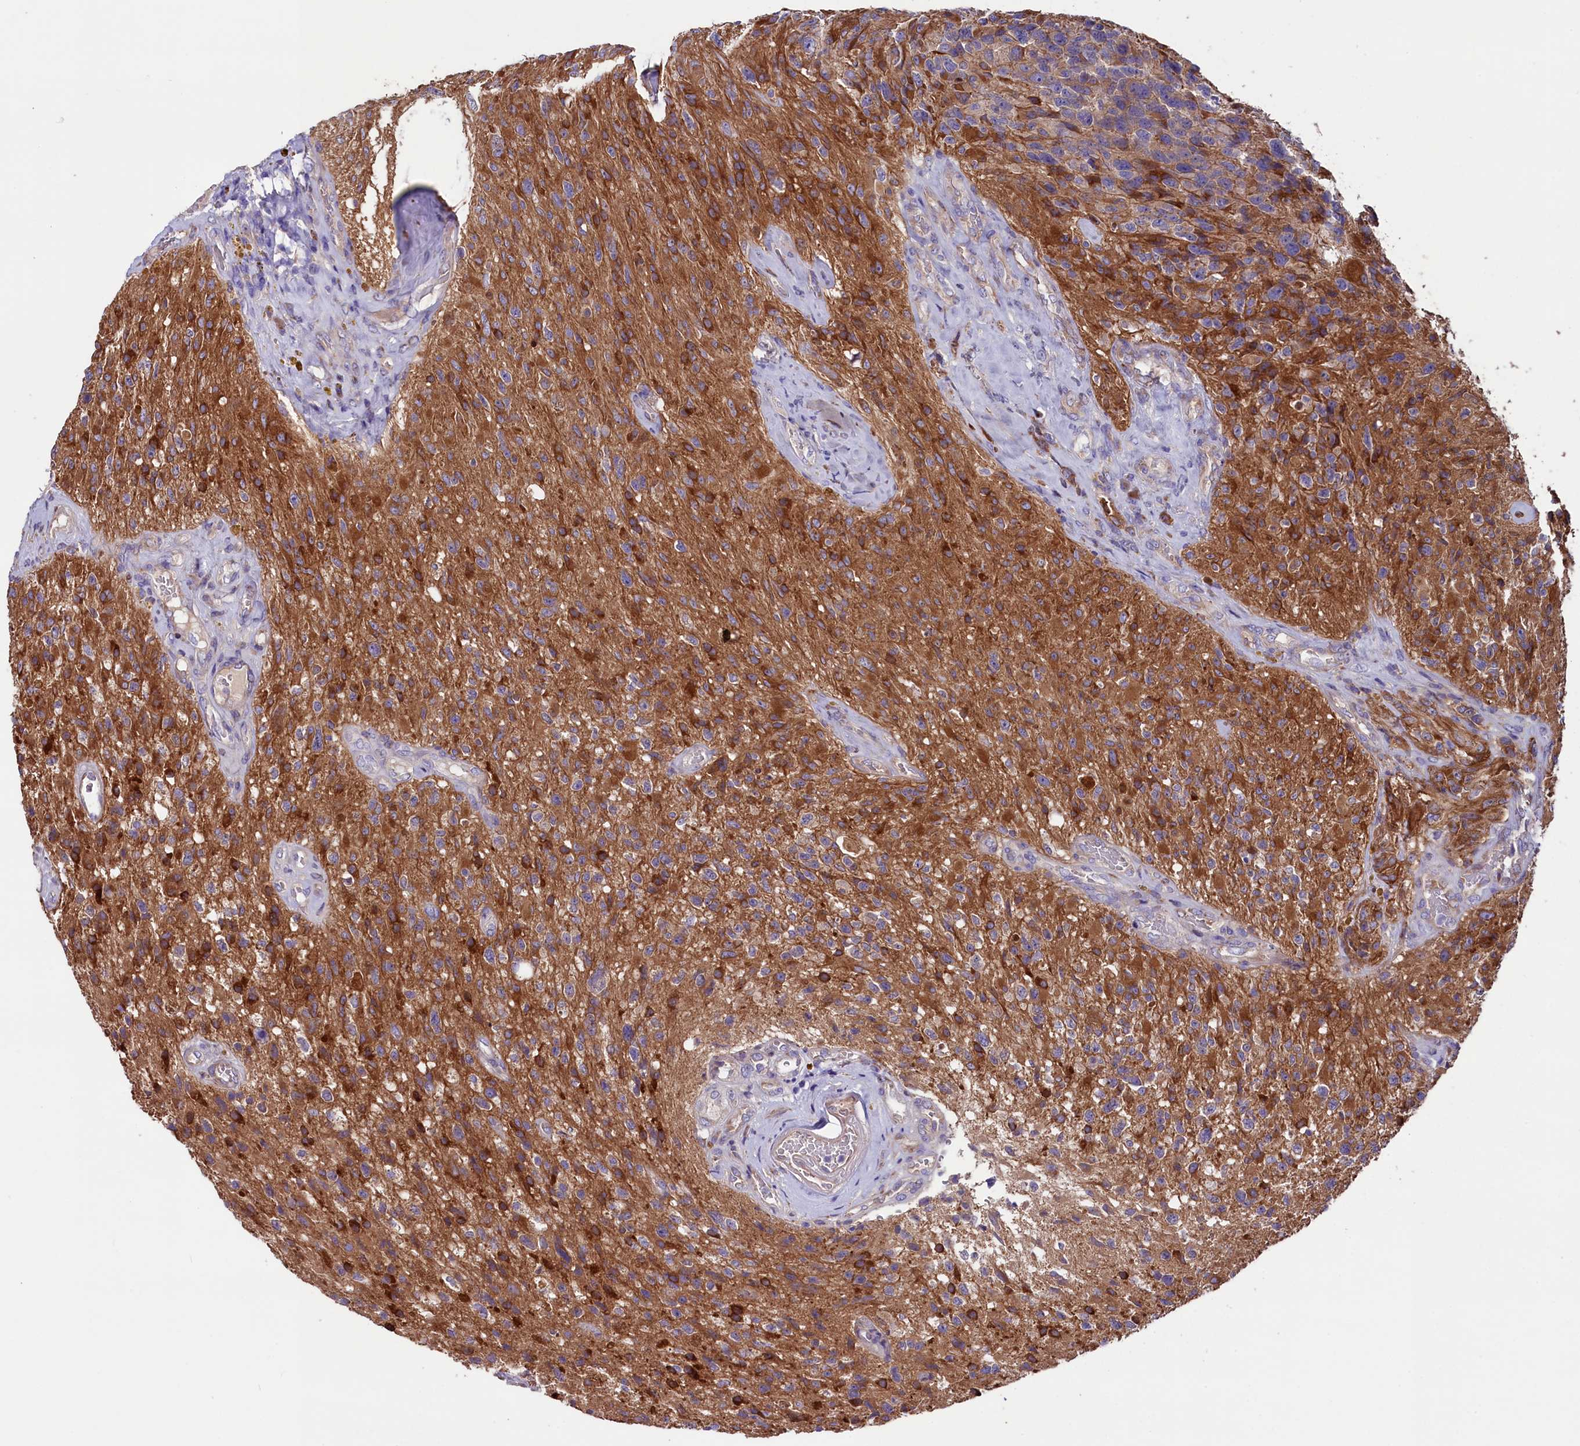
{"staining": {"intensity": "moderate", "quantity": "<25%", "location": "cytoplasmic/membranous"}, "tissue": "glioma", "cell_type": "Tumor cells", "image_type": "cancer", "snomed": [{"axis": "morphology", "description": "Glioma, malignant, High grade"}, {"axis": "topography", "description": "Brain"}], "caption": "Protein positivity by immunohistochemistry (IHC) reveals moderate cytoplasmic/membranous expression in about <25% of tumor cells in glioma.", "gene": "GPR108", "patient": {"sex": "male", "age": 69}}